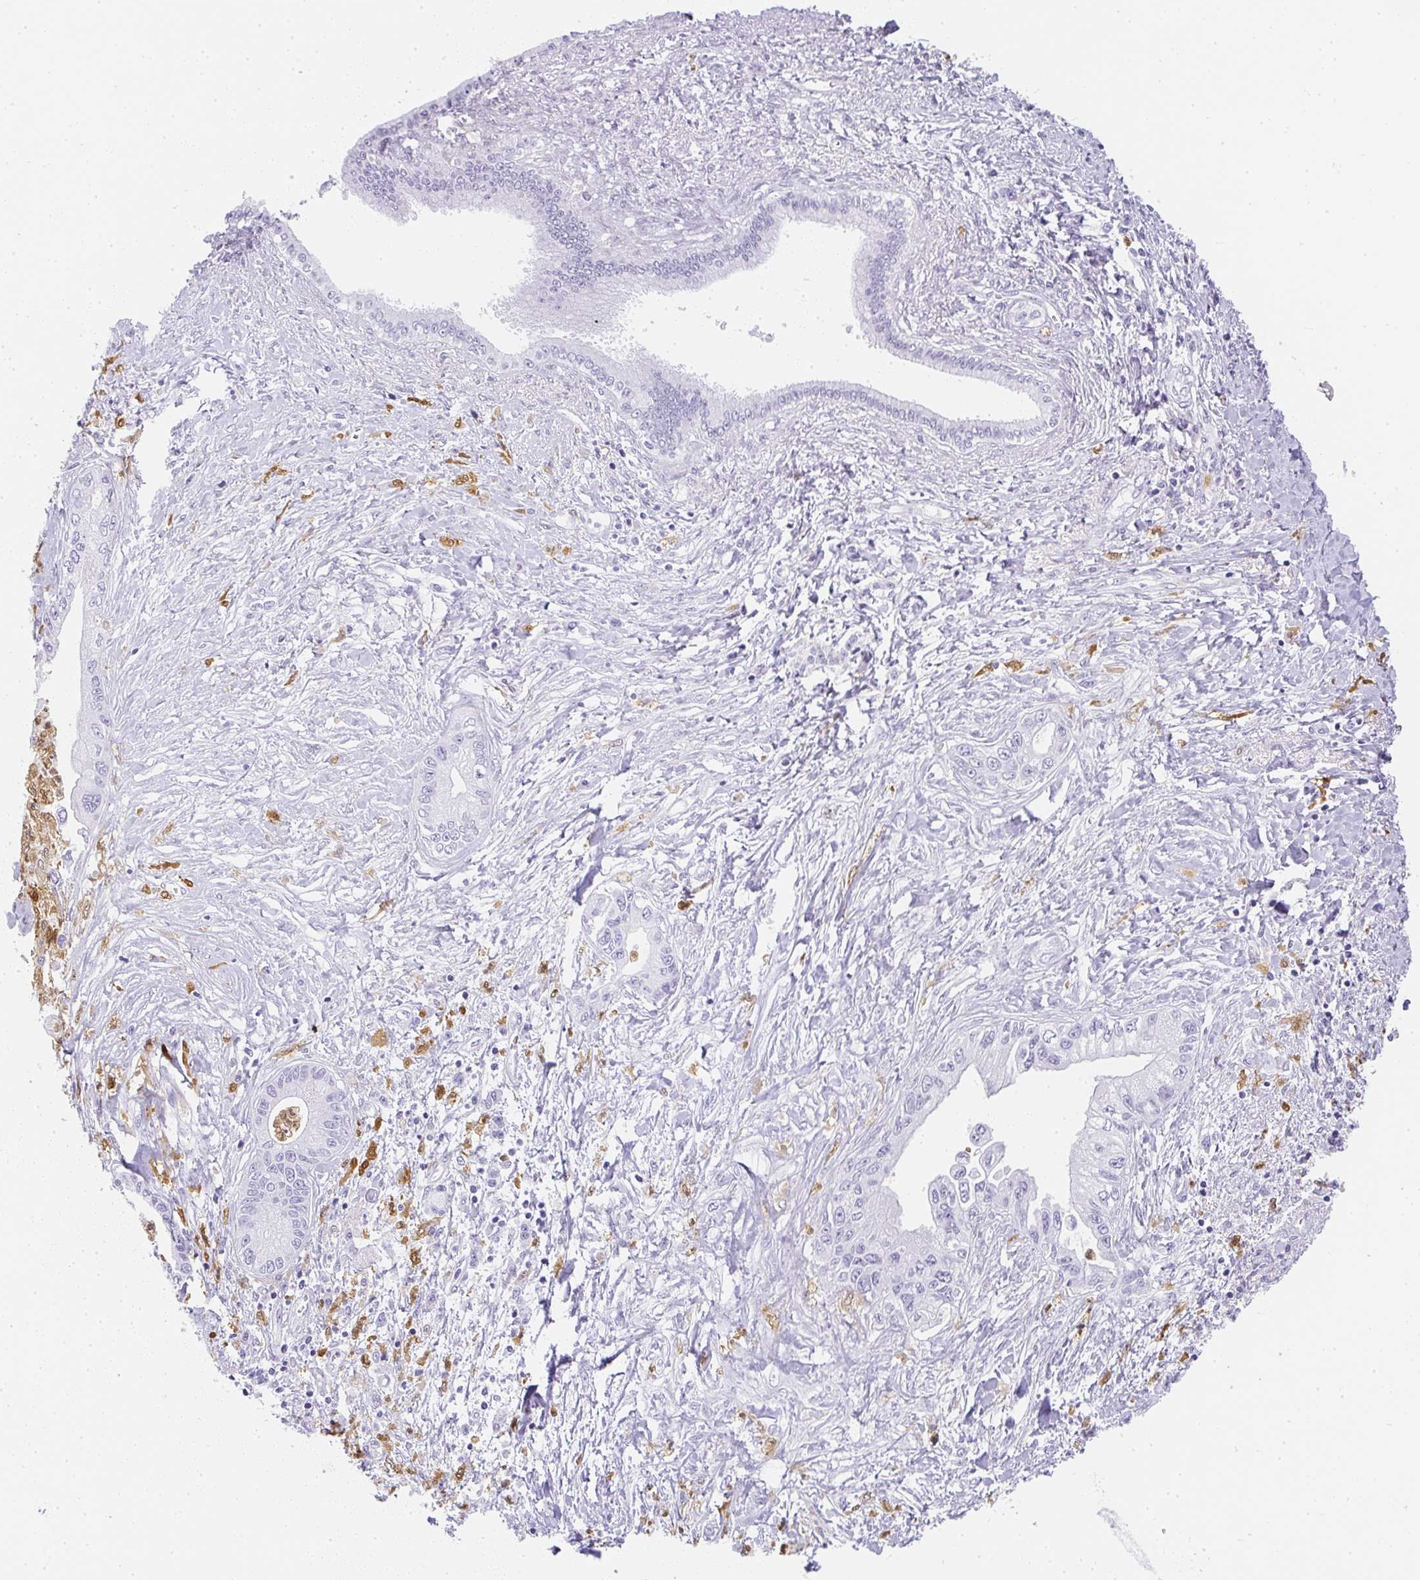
{"staining": {"intensity": "negative", "quantity": "none", "location": "none"}, "tissue": "pancreatic cancer", "cell_type": "Tumor cells", "image_type": "cancer", "snomed": [{"axis": "morphology", "description": "Adenocarcinoma, NOS"}, {"axis": "topography", "description": "Pancreas"}], "caption": "The histopathology image displays no staining of tumor cells in pancreatic adenocarcinoma.", "gene": "HK3", "patient": {"sex": "male", "age": 61}}